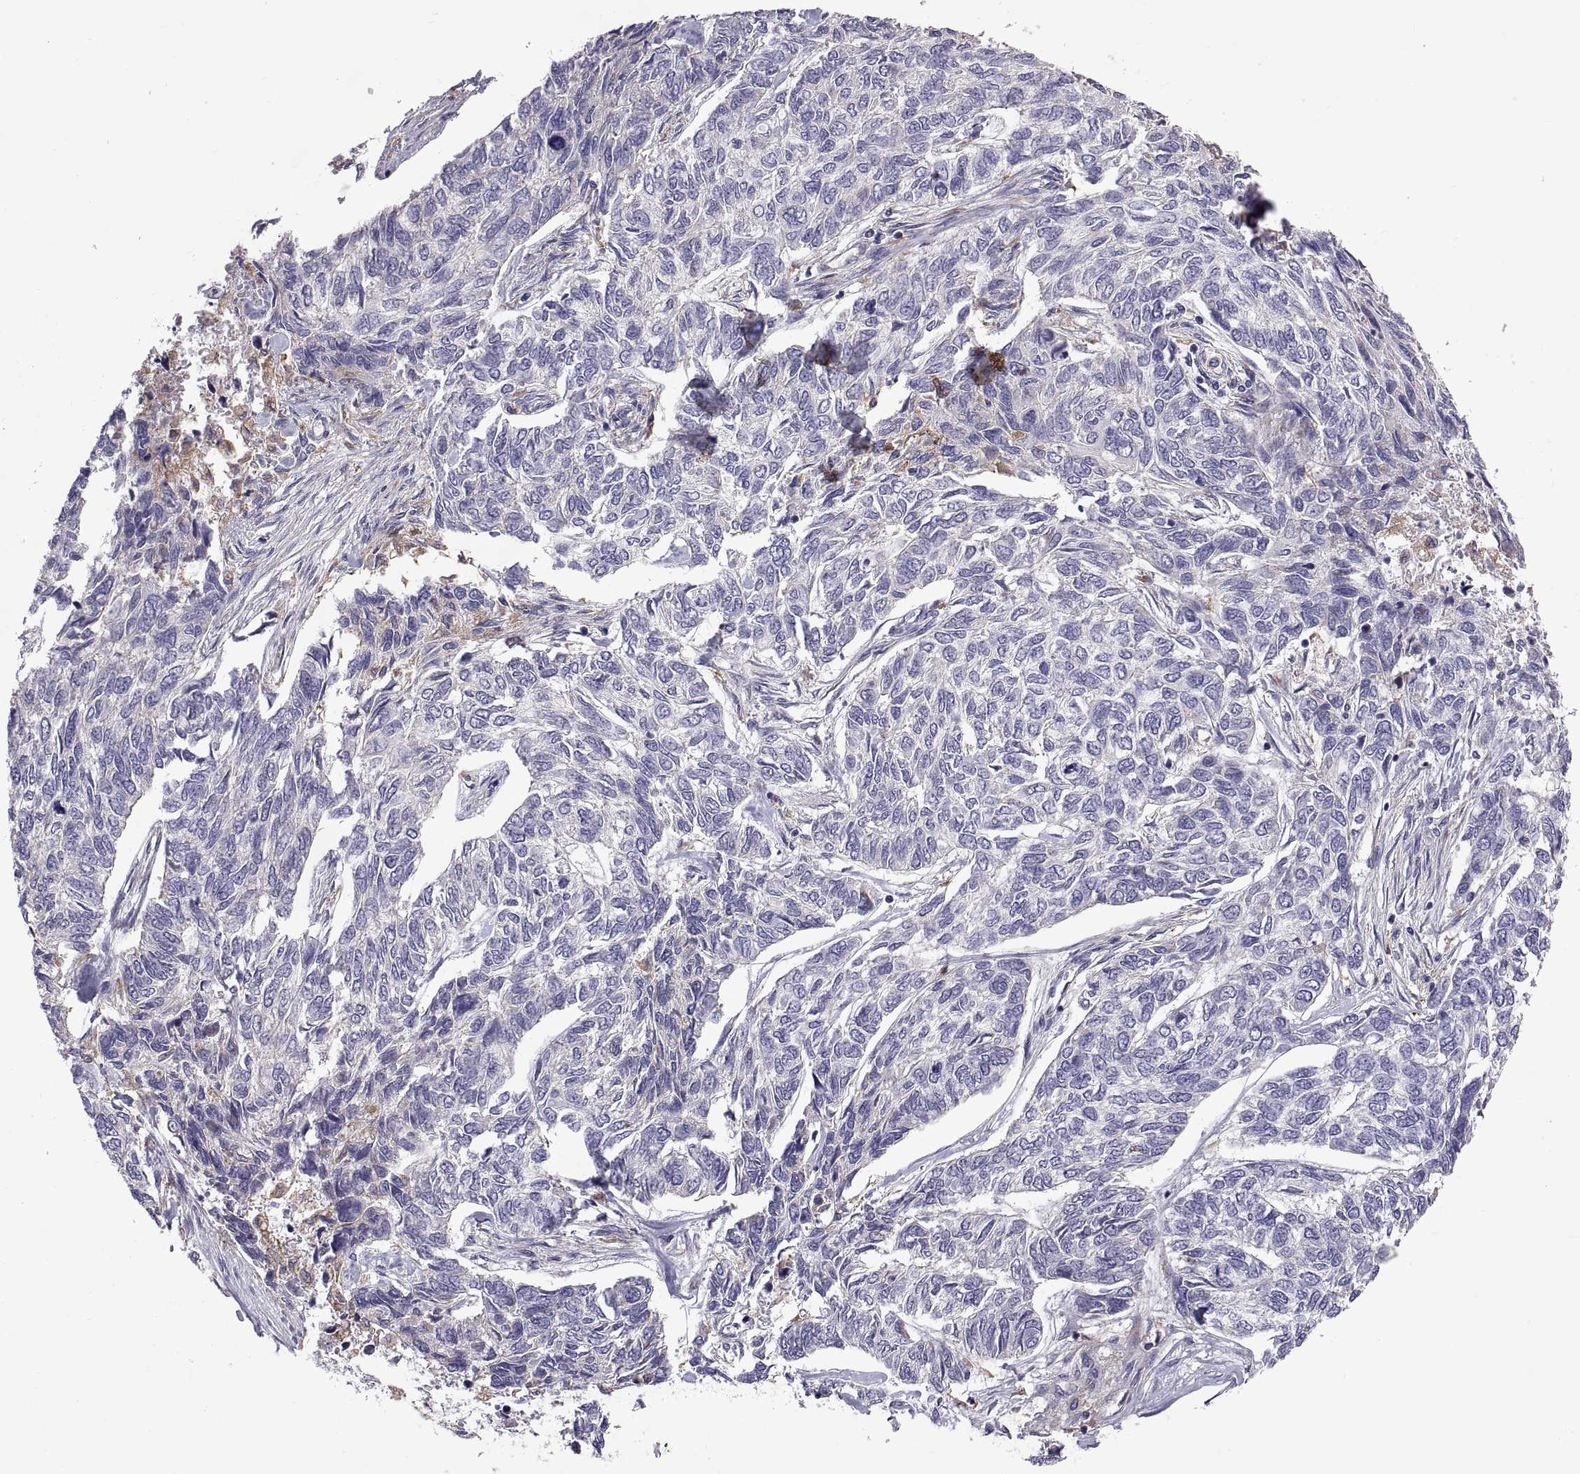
{"staining": {"intensity": "negative", "quantity": "none", "location": "none"}, "tissue": "skin cancer", "cell_type": "Tumor cells", "image_type": "cancer", "snomed": [{"axis": "morphology", "description": "Basal cell carcinoma"}, {"axis": "topography", "description": "Skin"}], "caption": "Tumor cells are negative for brown protein staining in skin cancer (basal cell carcinoma).", "gene": "ARSL", "patient": {"sex": "female", "age": 65}}